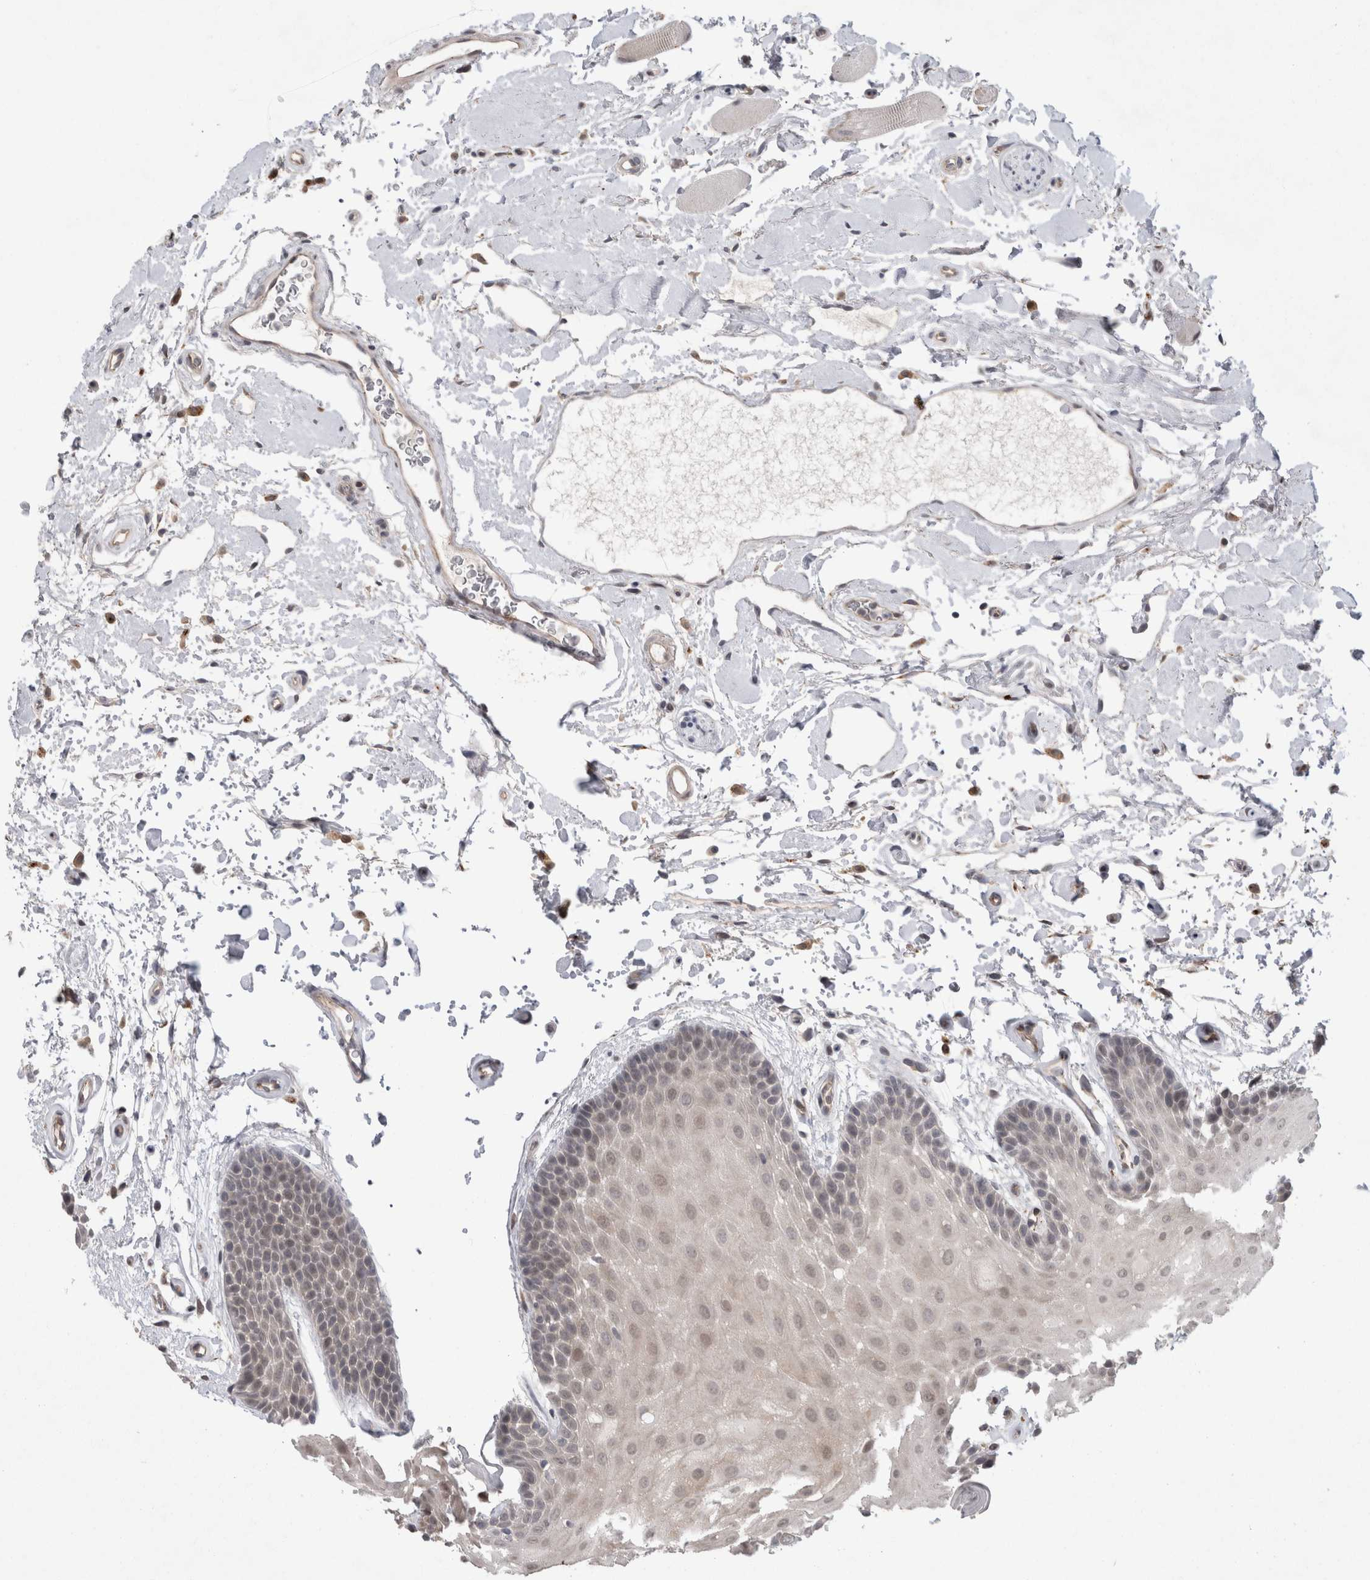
{"staining": {"intensity": "moderate", "quantity": ">75%", "location": "nuclear"}, "tissue": "oral mucosa", "cell_type": "Squamous epithelial cells", "image_type": "normal", "snomed": [{"axis": "morphology", "description": "Normal tissue, NOS"}, {"axis": "topography", "description": "Oral tissue"}], "caption": "The immunohistochemical stain labels moderate nuclear staining in squamous epithelial cells of benign oral mucosa. Nuclei are stained in blue.", "gene": "MTBP", "patient": {"sex": "male", "age": 62}}